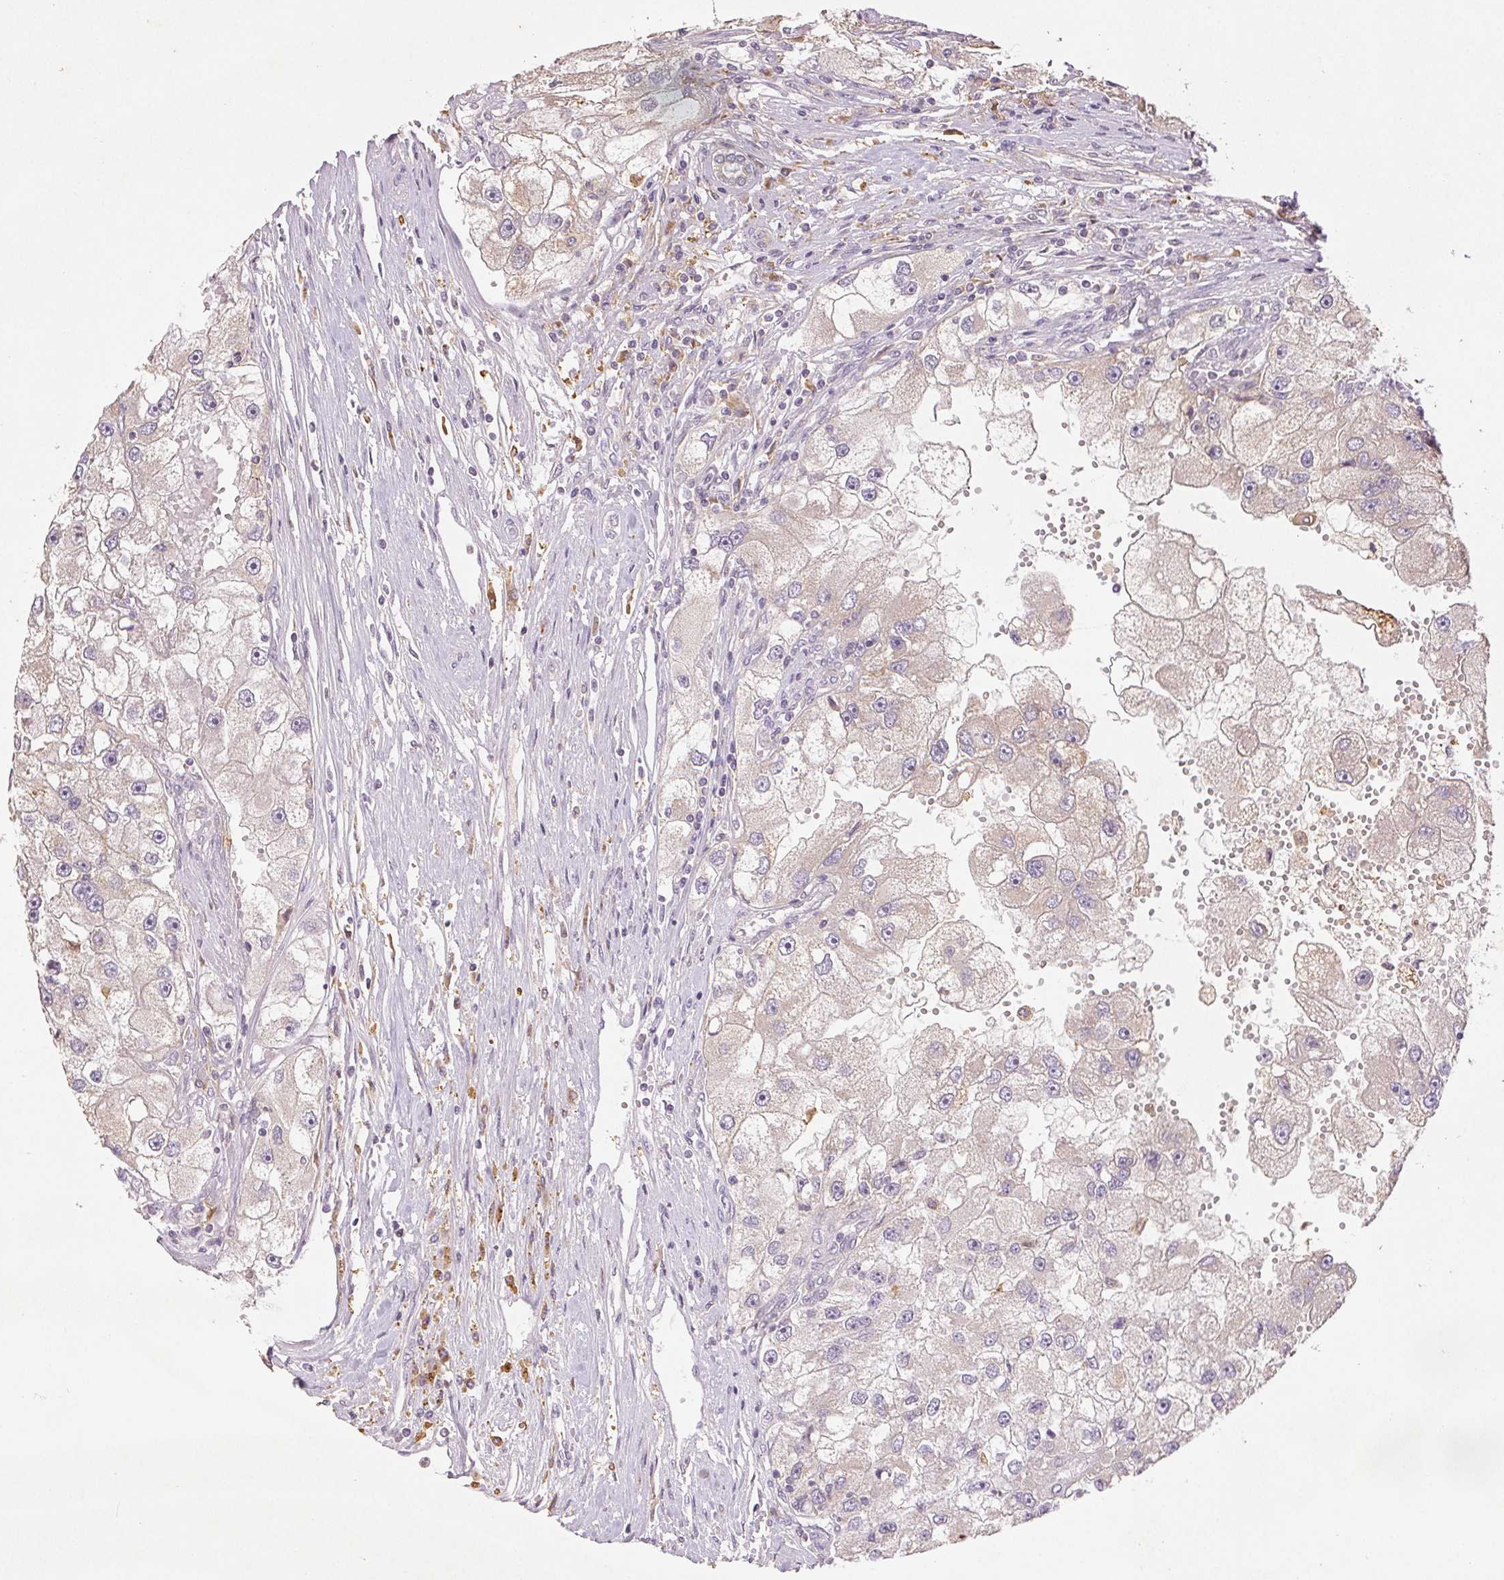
{"staining": {"intensity": "negative", "quantity": "none", "location": "none"}, "tissue": "renal cancer", "cell_type": "Tumor cells", "image_type": "cancer", "snomed": [{"axis": "morphology", "description": "Adenocarcinoma, NOS"}, {"axis": "topography", "description": "Kidney"}], "caption": "Tumor cells show no significant protein expression in renal adenocarcinoma. (DAB immunohistochemistry, high magnification).", "gene": "YIF1B", "patient": {"sex": "male", "age": 63}}